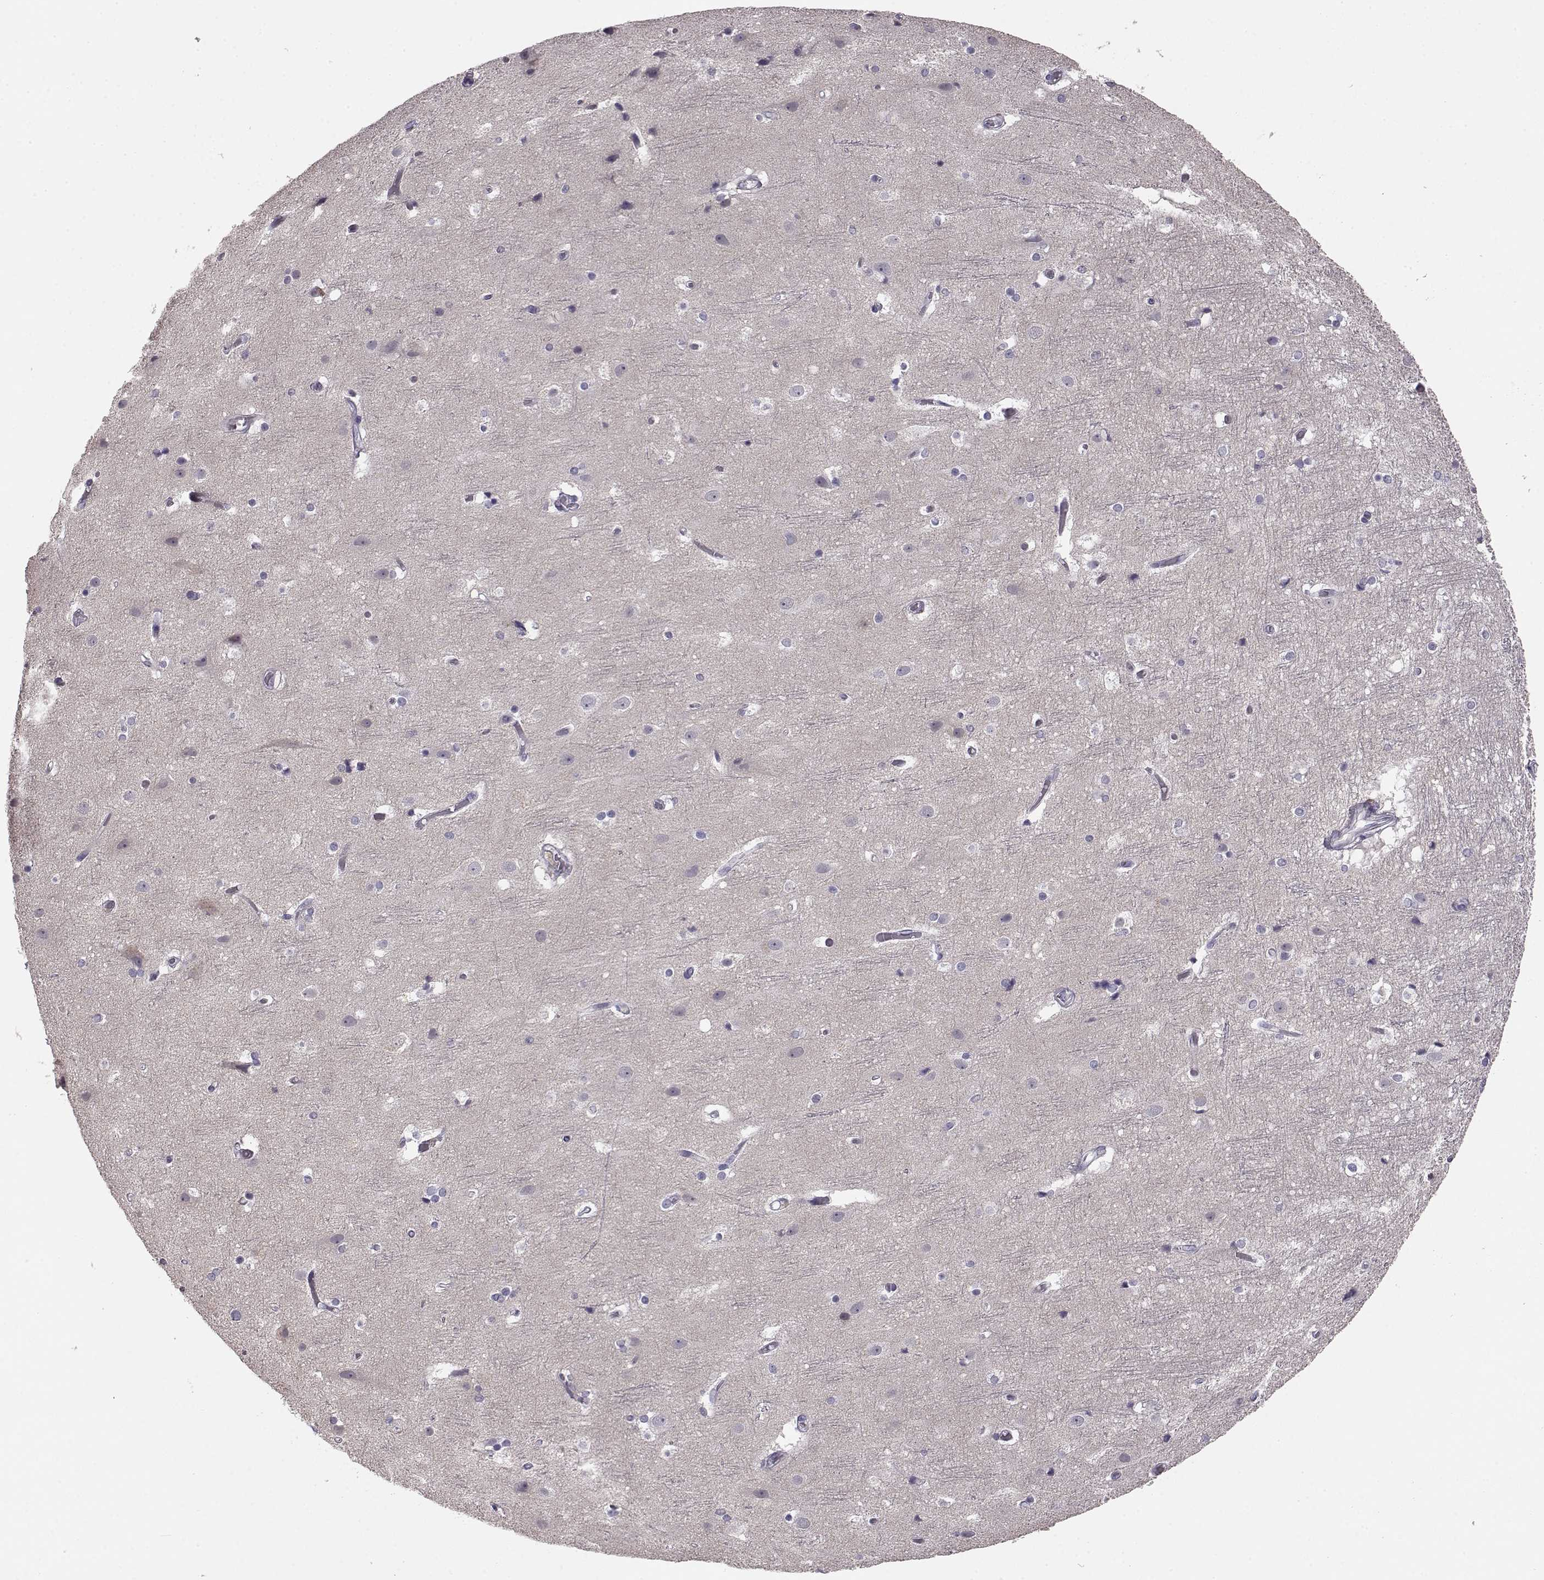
{"staining": {"intensity": "negative", "quantity": "none", "location": "none"}, "tissue": "cerebral cortex", "cell_type": "Endothelial cells", "image_type": "normal", "snomed": [{"axis": "morphology", "description": "Normal tissue, NOS"}, {"axis": "topography", "description": "Cerebral cortex"}], "caption": "A histopathology image of cerebral cortex stained for a protein displays no brown staining in endothelial cells.", "gene": "KRT81", "patient": {"sex": "female", "age": 52}}